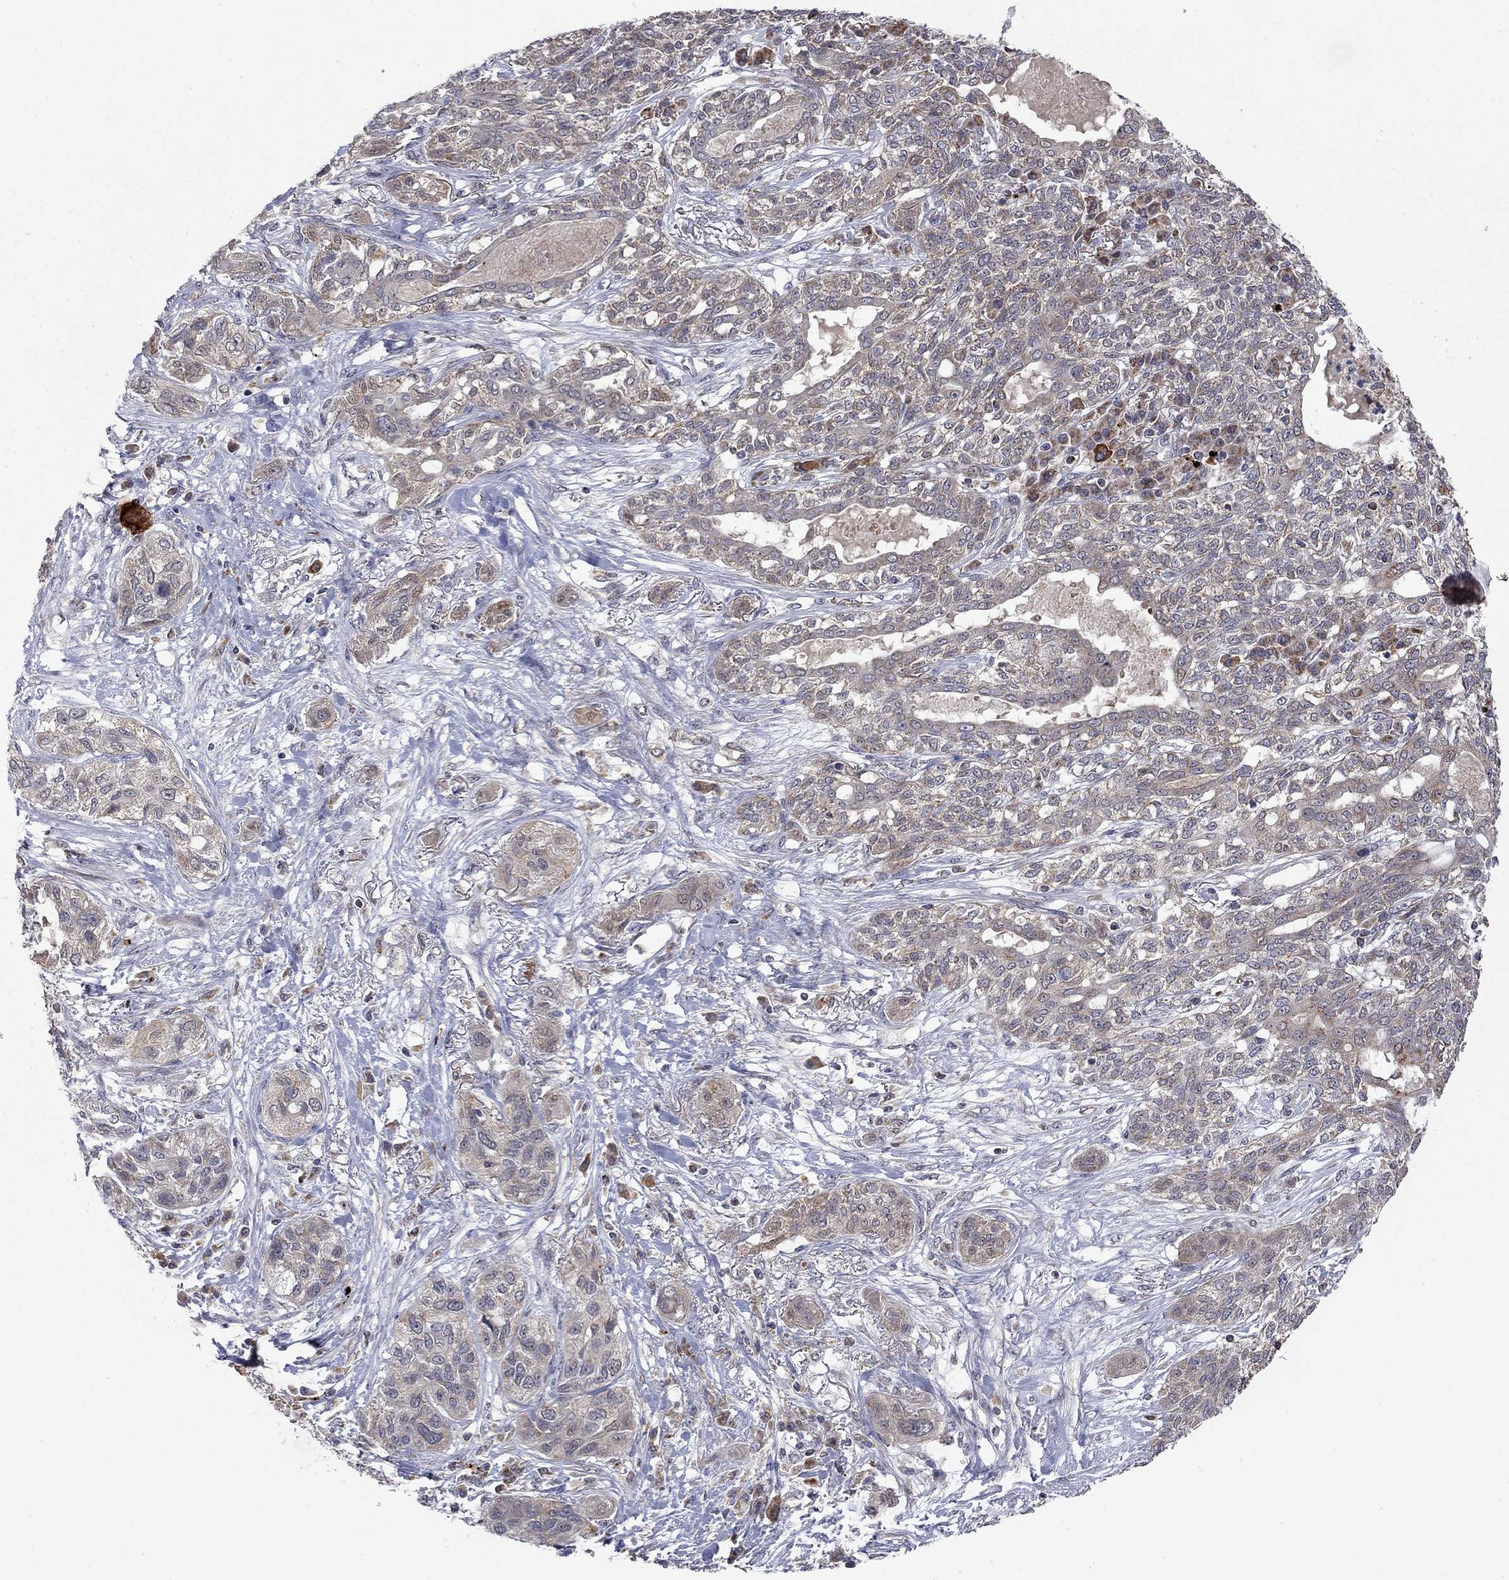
{"staining": {"intensity": "weak", "quantity": "<25%", "location": "cytoplasmic/membranous"}, "tissue": "lung cancer", "cell_type": "Tumor cells", "image_type": "cancer", "snomed": [{"axis": "morphology", "description": "Squamous cell carcinoma, NOS"}, {"axis": "topography", "description": "Lung"}], "caption": "The histopathology image displays no staining of tumor cells in lung cancer.", "gene": "IDS", "patient": {"sex": "female", "age": 70}}